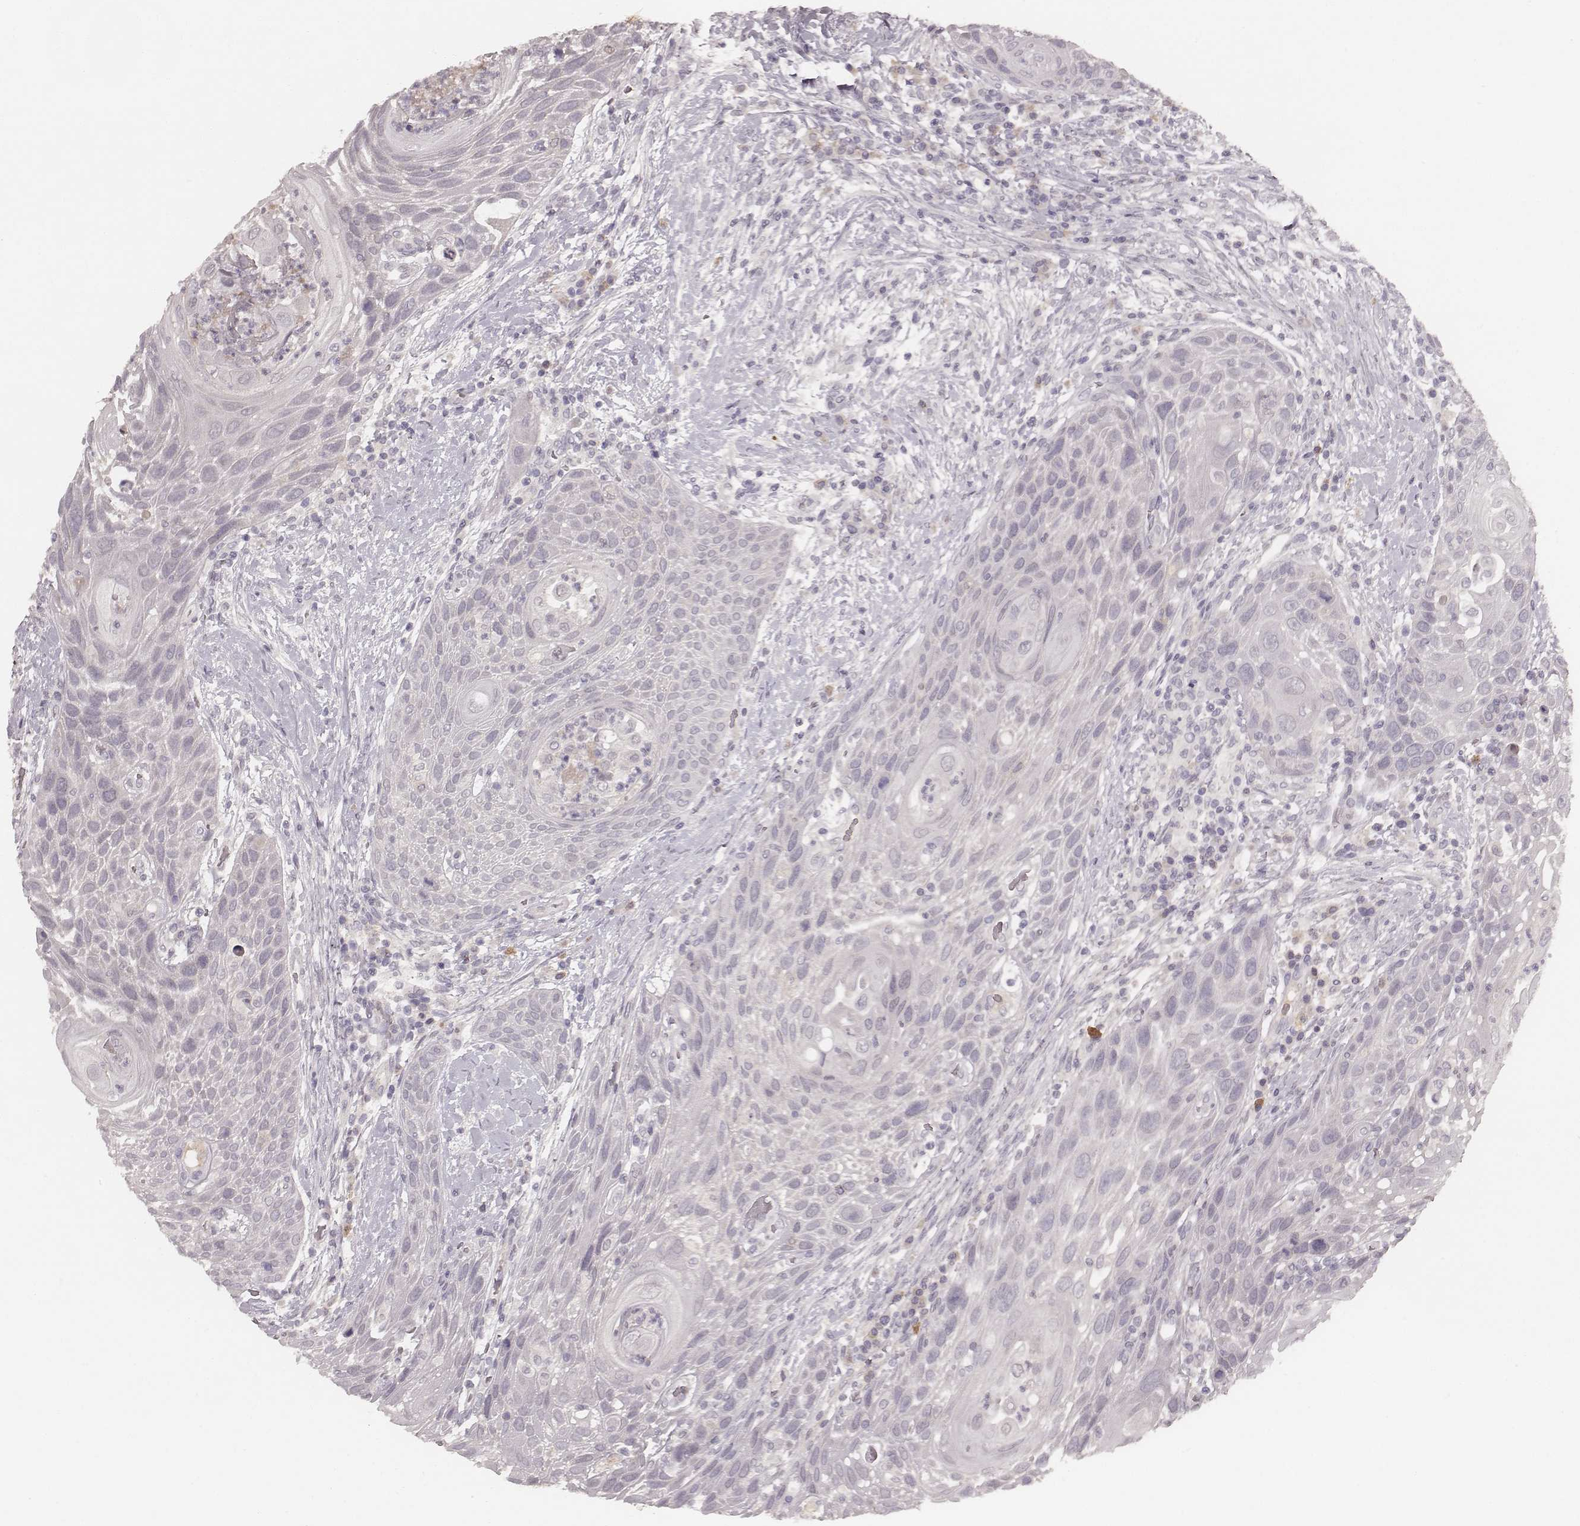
{"staining": {"intensity": "negative", "quantity": "none", "location": "none"}, "tissue": "head and neck cancer", "cell_type": "Tumor cells", "image_type": "cancer", "snomed": [{"axis": "morphology", "description": "Squamous cell carcinoma, NOS"}, {"axis": "topography", "description": "Head-Neck"}], "caption": "Head and neck cancer stained for a protein using IHC reveals no staining tumor cells.", "gene": "LY6K", "patient": {"sex": "male", "age": 69}}